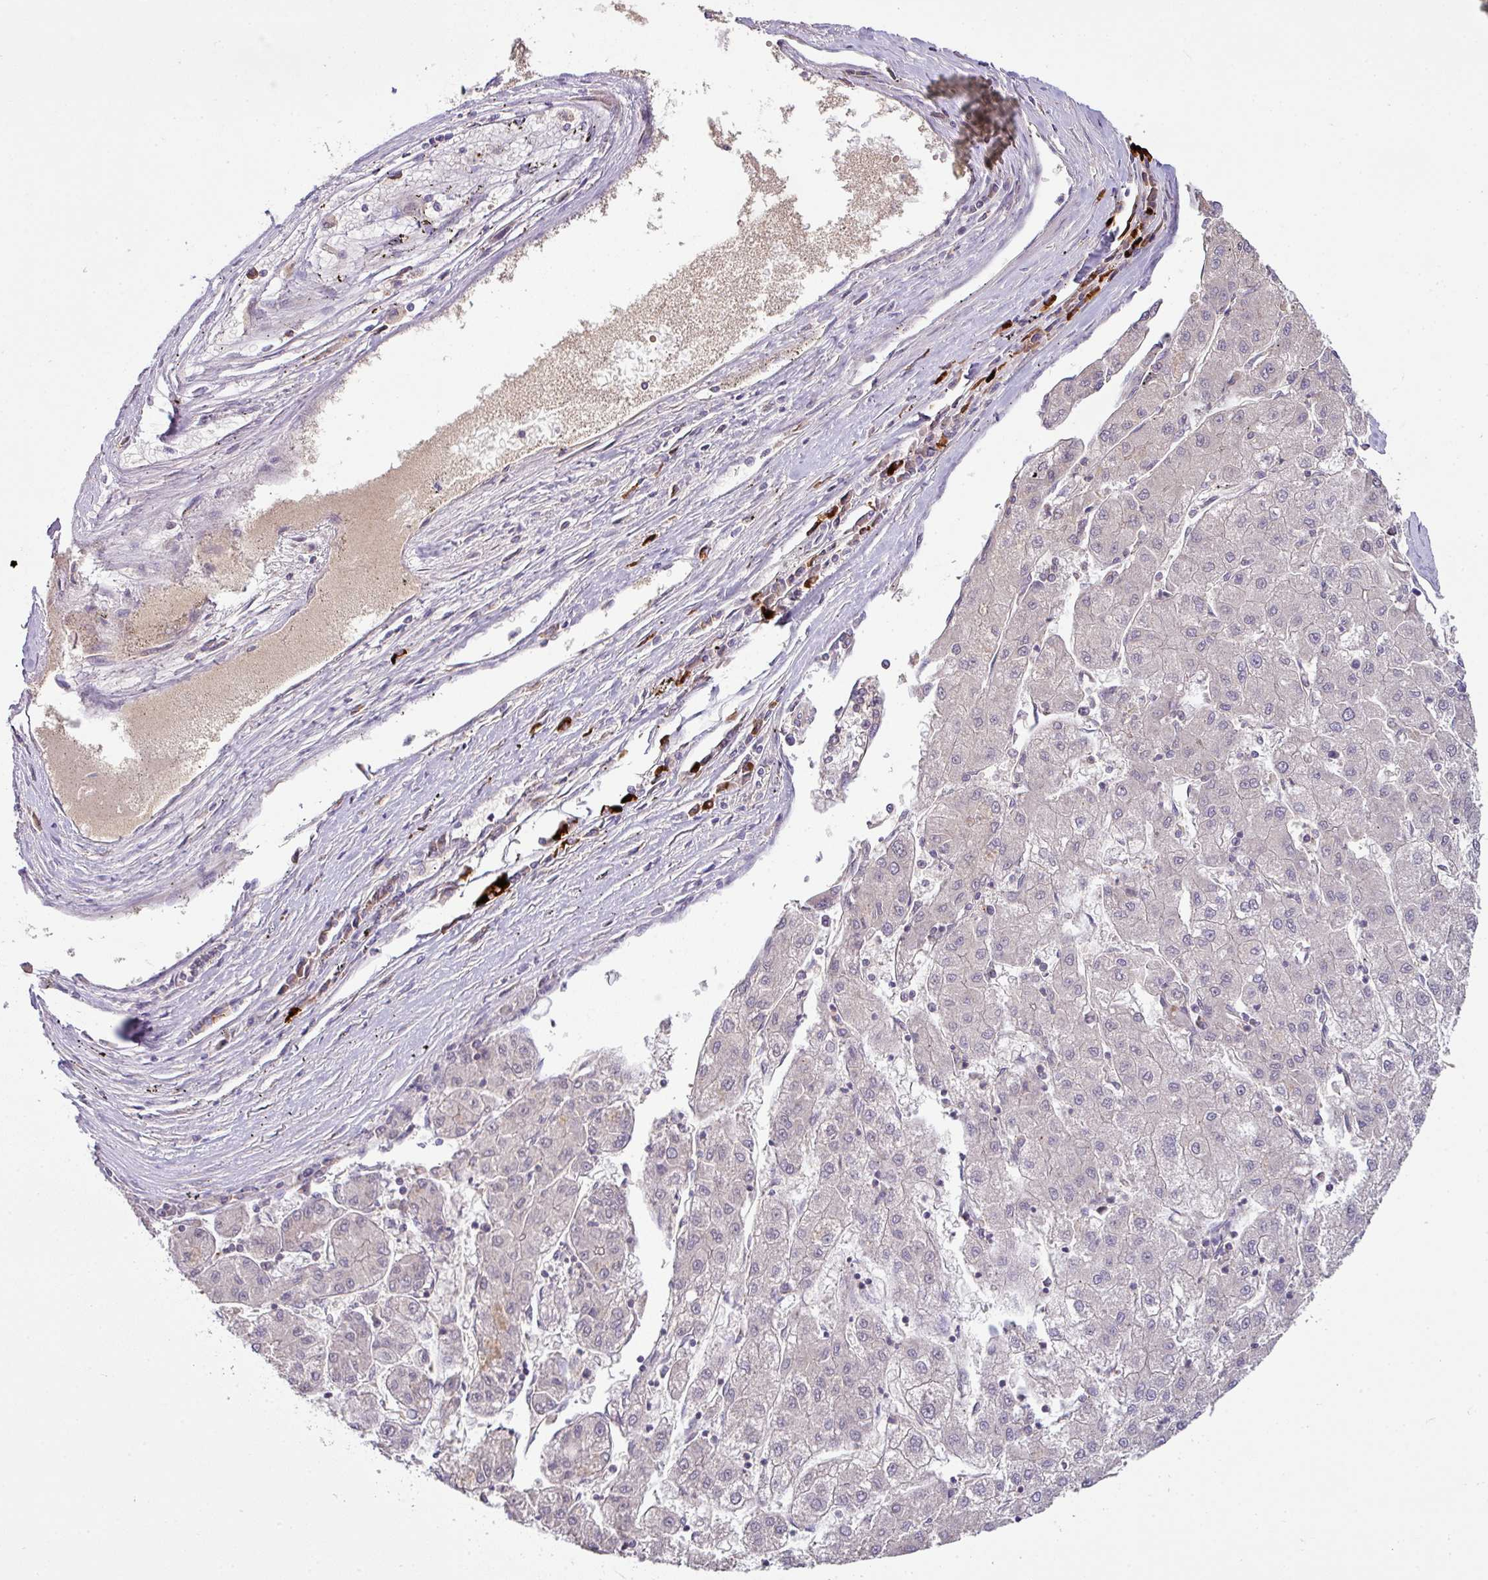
{"staining": {"intensity": "negative", "quantity": "none", "location": "none"}, "tissue": "liver cancer", "cell_type": "Tumor cells", "image_type": "cancer", "snomed": [{"axis": "morphology", "description": "Carcinoma, Hepatocellular, NOS"}, {"axis": "topography", "description": "Liver"}], "caption": "Immunohistochemistry (IHC) histopathology image of hepatocellular carcinoma (liver) stained for a protein (brown), which displays no staining in tumor cells.", "gene": "SLAMF6", "patient": {"sex": "male", "age": 72}}